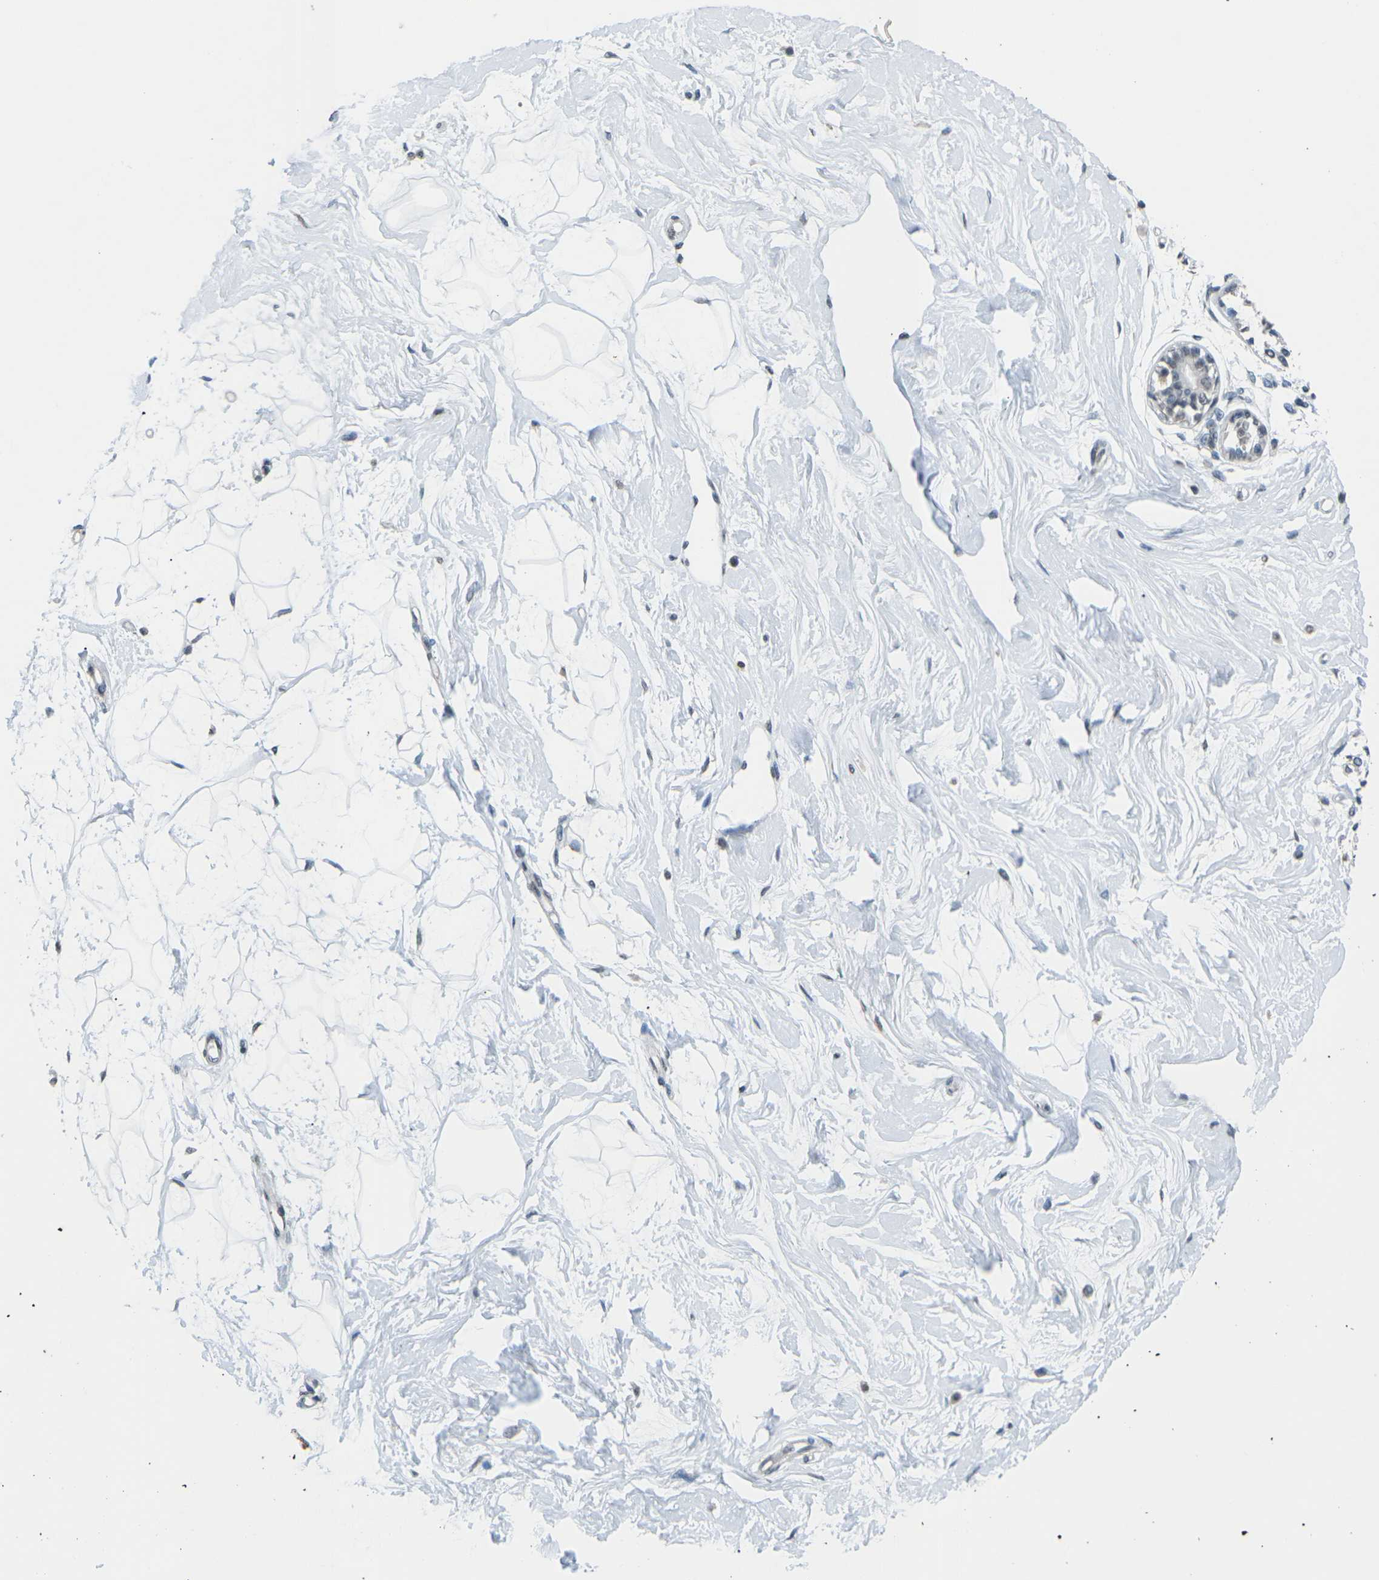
{"staining": {"intensity": "negative", "quantity": "none", "location": "none"}, "tissue": "breast", "cell_type": "Adipocytes", "image_type": "normal", "snomed": [{"axis": "morphology", "description": "Normal tissue, NOS"}, {"axis": "topography", "description": "Breast"}], "caption": "Immunohistochemistry of unremarkable human breast demonstrates no staining in adipocytes. Nuclei are stained in blue.", "gene": "TFR2", "patient": {"sex": "female", "age": 45}}